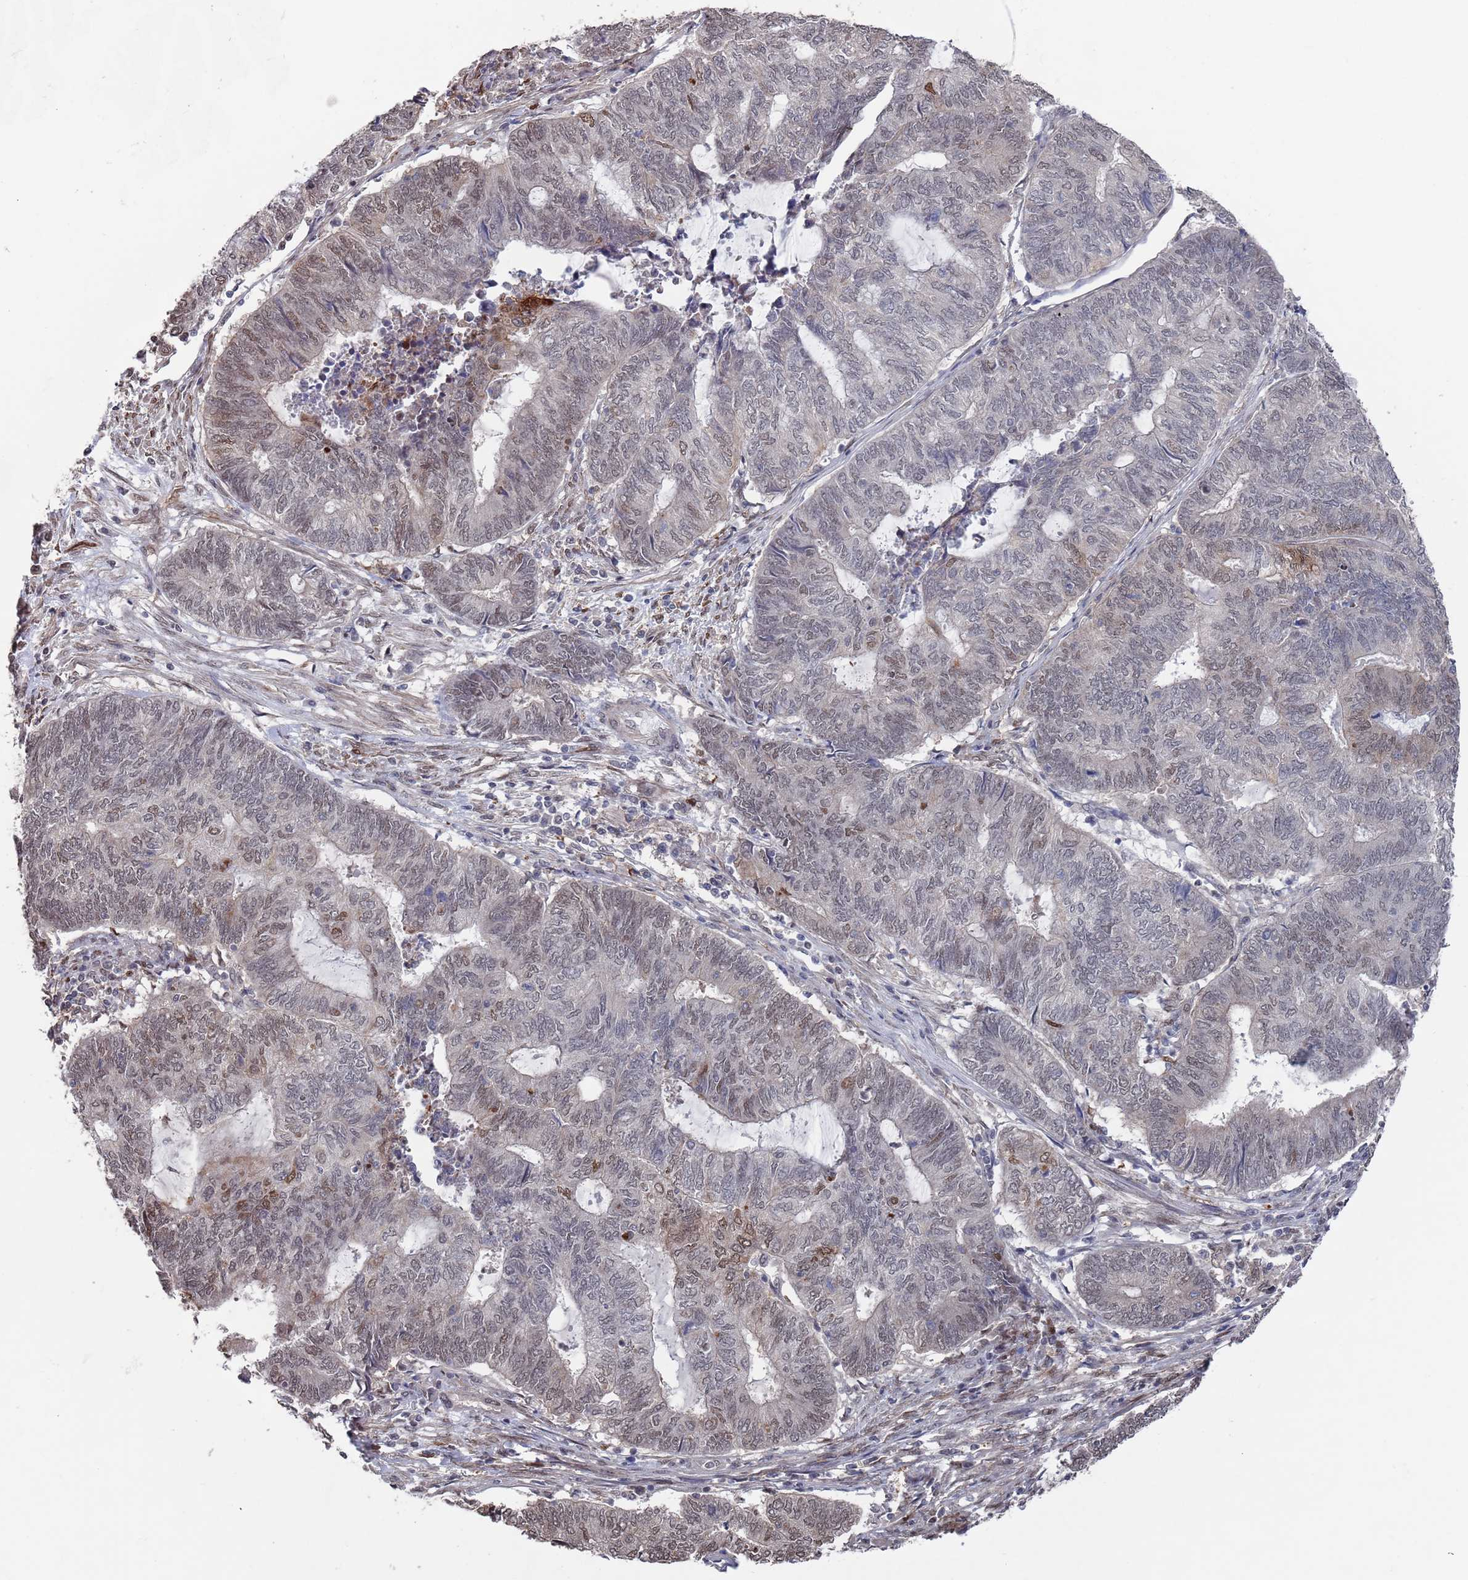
{"staining": {"intensity": "moderate", "quantity": "<25%", "location": "cytoplasmic/membranous,nuclear"}, "tissue": "endometrial cancer", "cell_type": "Tumor cells", "image_type": "cancer", "snomed": [{"axis": "morphology", "description": "Adenocarcinoma, NOS"}, {"axis": "topography", "description": "Uterus"}, {"axis": "topography", "description": "Endometrium"}], "caption": "Immunohistochemical staining of adenocarcinoma (endometrial) reveals low levels of moderate cytoplasmic/membranous and nuclear positivity in about <25% of tumor cells.", "gene": "DGKD", "patient": {"sex": "female", "age": 70}}